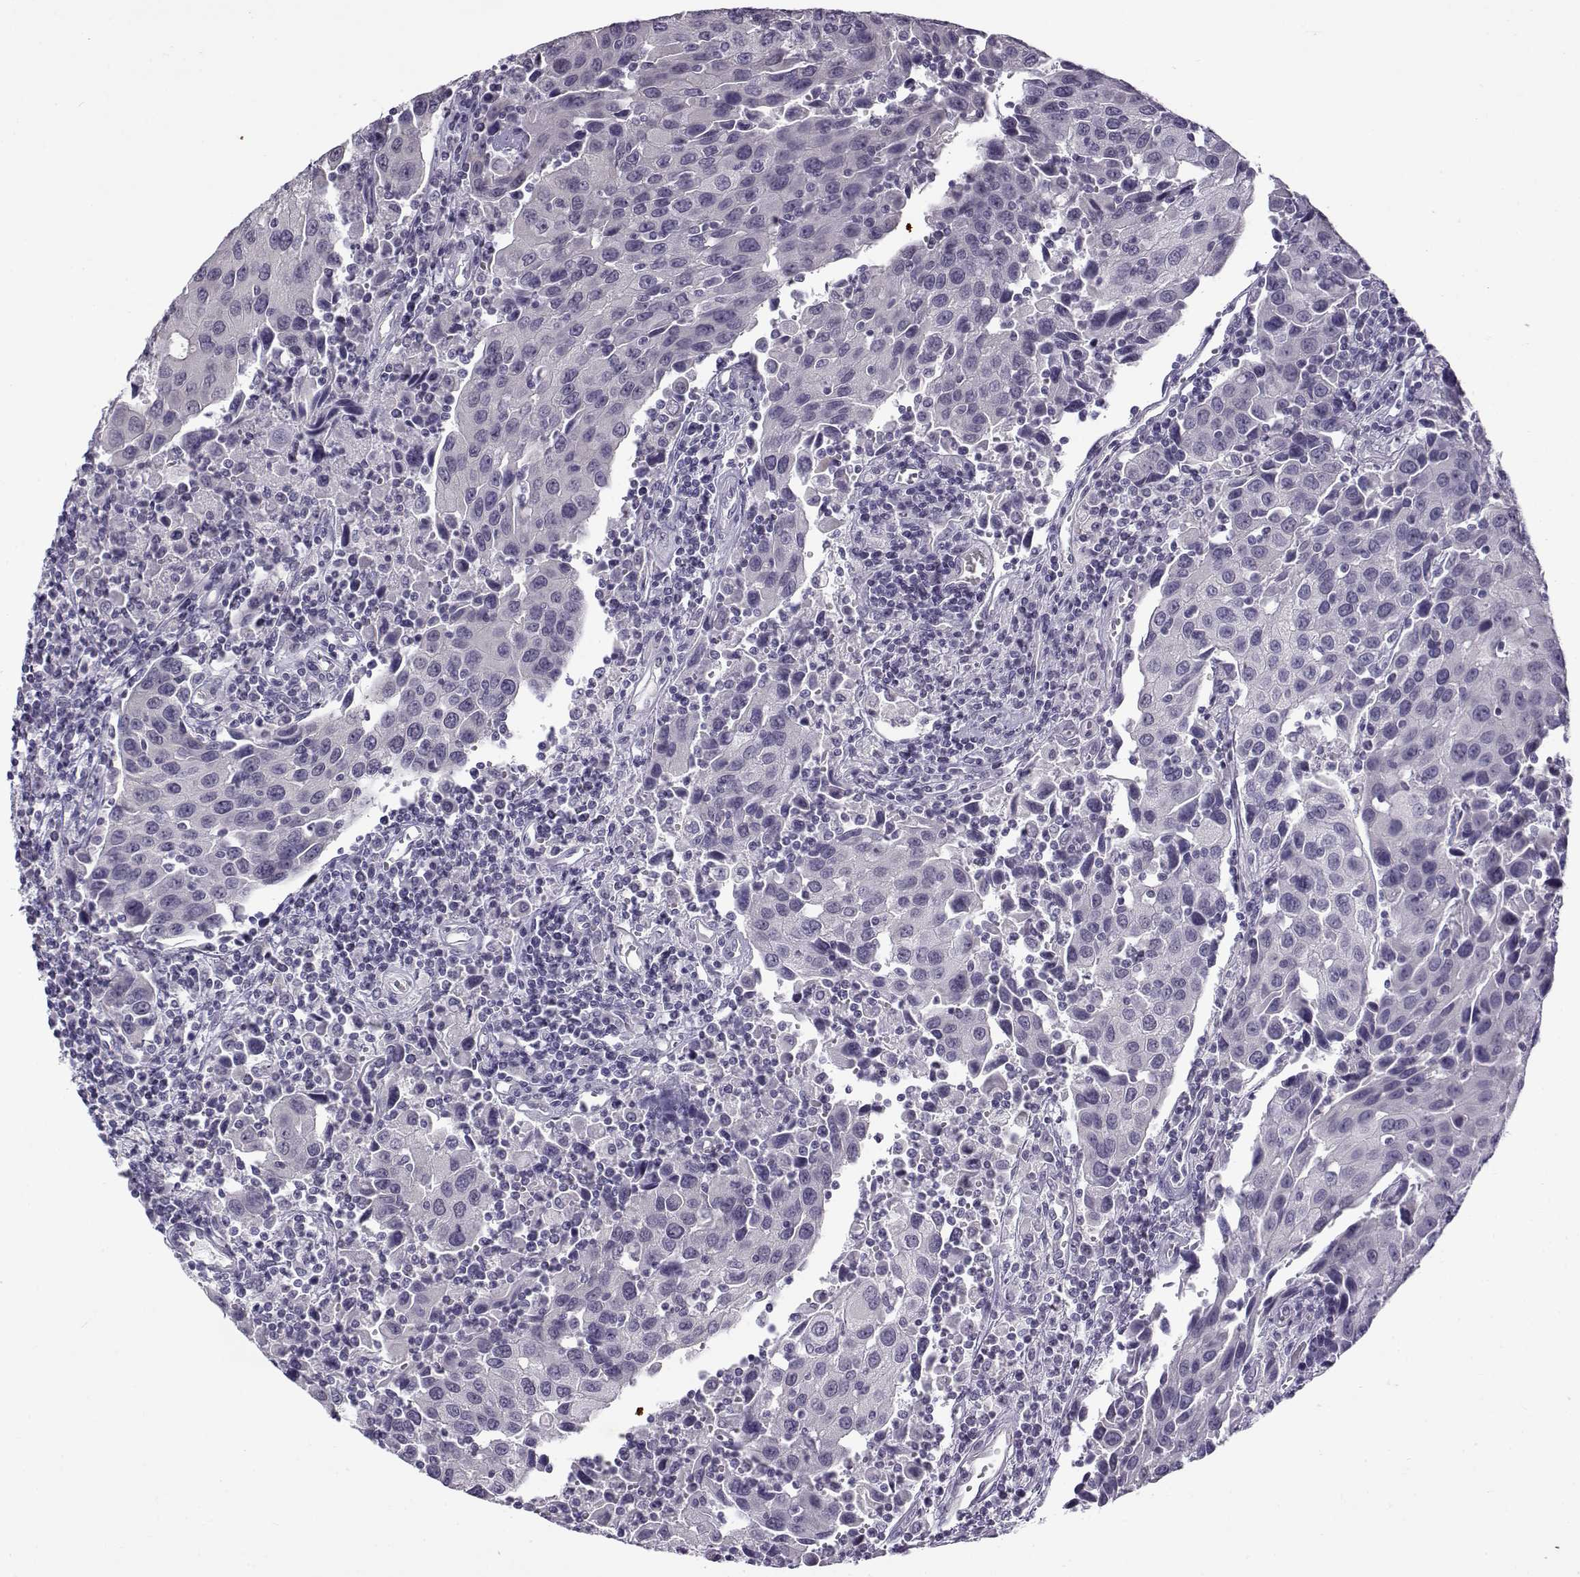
{"staining": {"intensity": "negative", "quantity": "none", "location": "none"}, "tissue": "urothelial cancer", "cell_type": "Tumor cells", "image_type": "cancer", "snomed": [{"axis": "morphology", "description": "Urothelial carcinoma, High grade"}, {"axis": "topography", "description": "Urinary bladder"}], "caption": "Image shows no protein expression in tumor cells of high-grade urothelial carcinoma tissue.", "gene": "TEX55", "patient": {"sex": "female", "age": 85}}